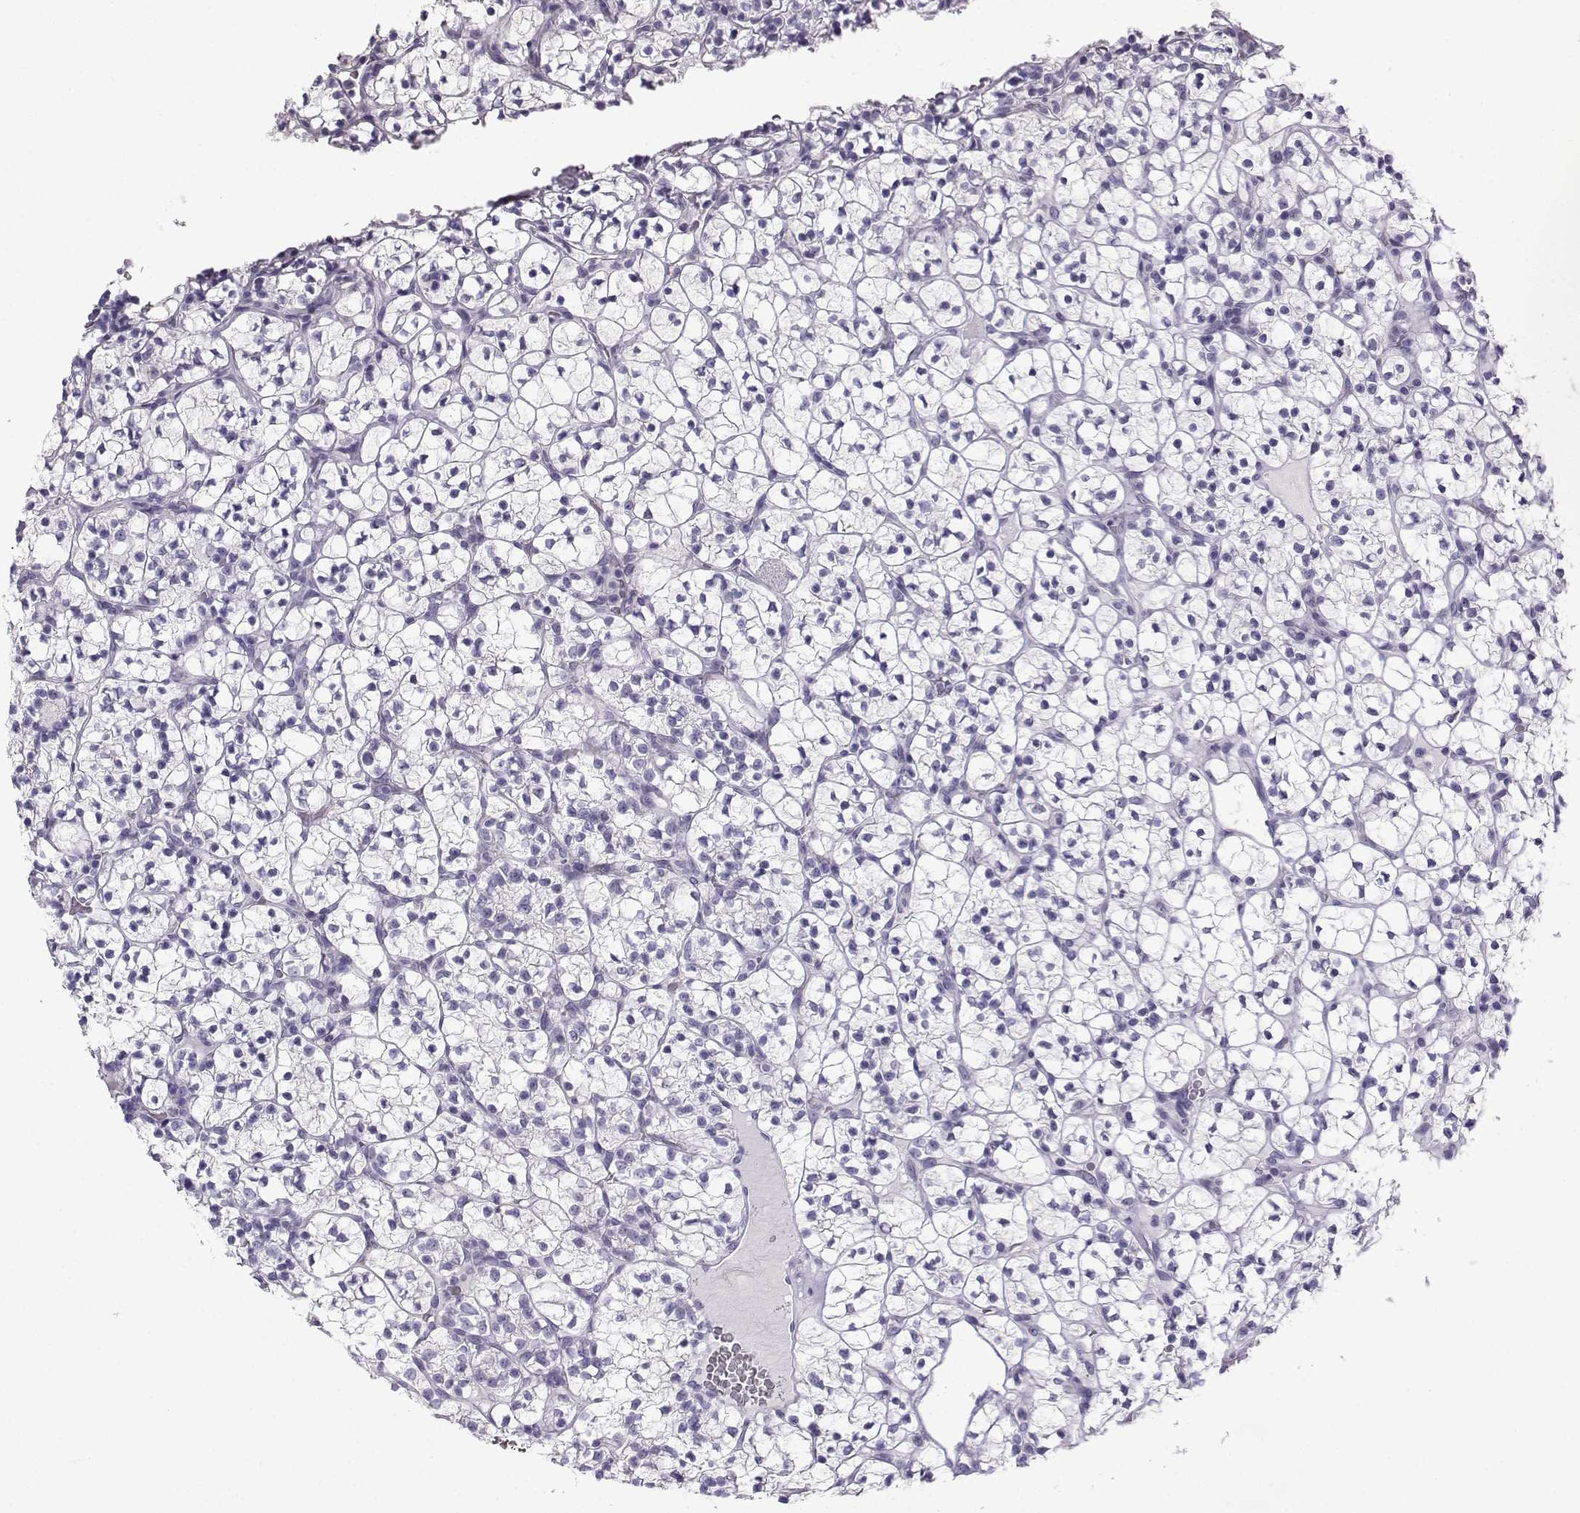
{"staining": {"intensity": "negative", "quantity": "none", "location": "none"}, "tissue": "renal cancer", "cell_type": "Tumor cells", "image_type": "cancer", "snomed": [{"axis": "morphology", "description": "Adenocarcinoma, NOS"}, {"axis": "topography", "description": "Kidney"}], "caption": "A high-resolution histopathology image shows immunohistochemistry staining of adenocarcinoma (renal), which reveals no significant expression in tumor cells. (DAB IHC with hematoxylin counter stain).", "gene": "ZBTB8B", "patient": {"sex": "female", "age": 89}}